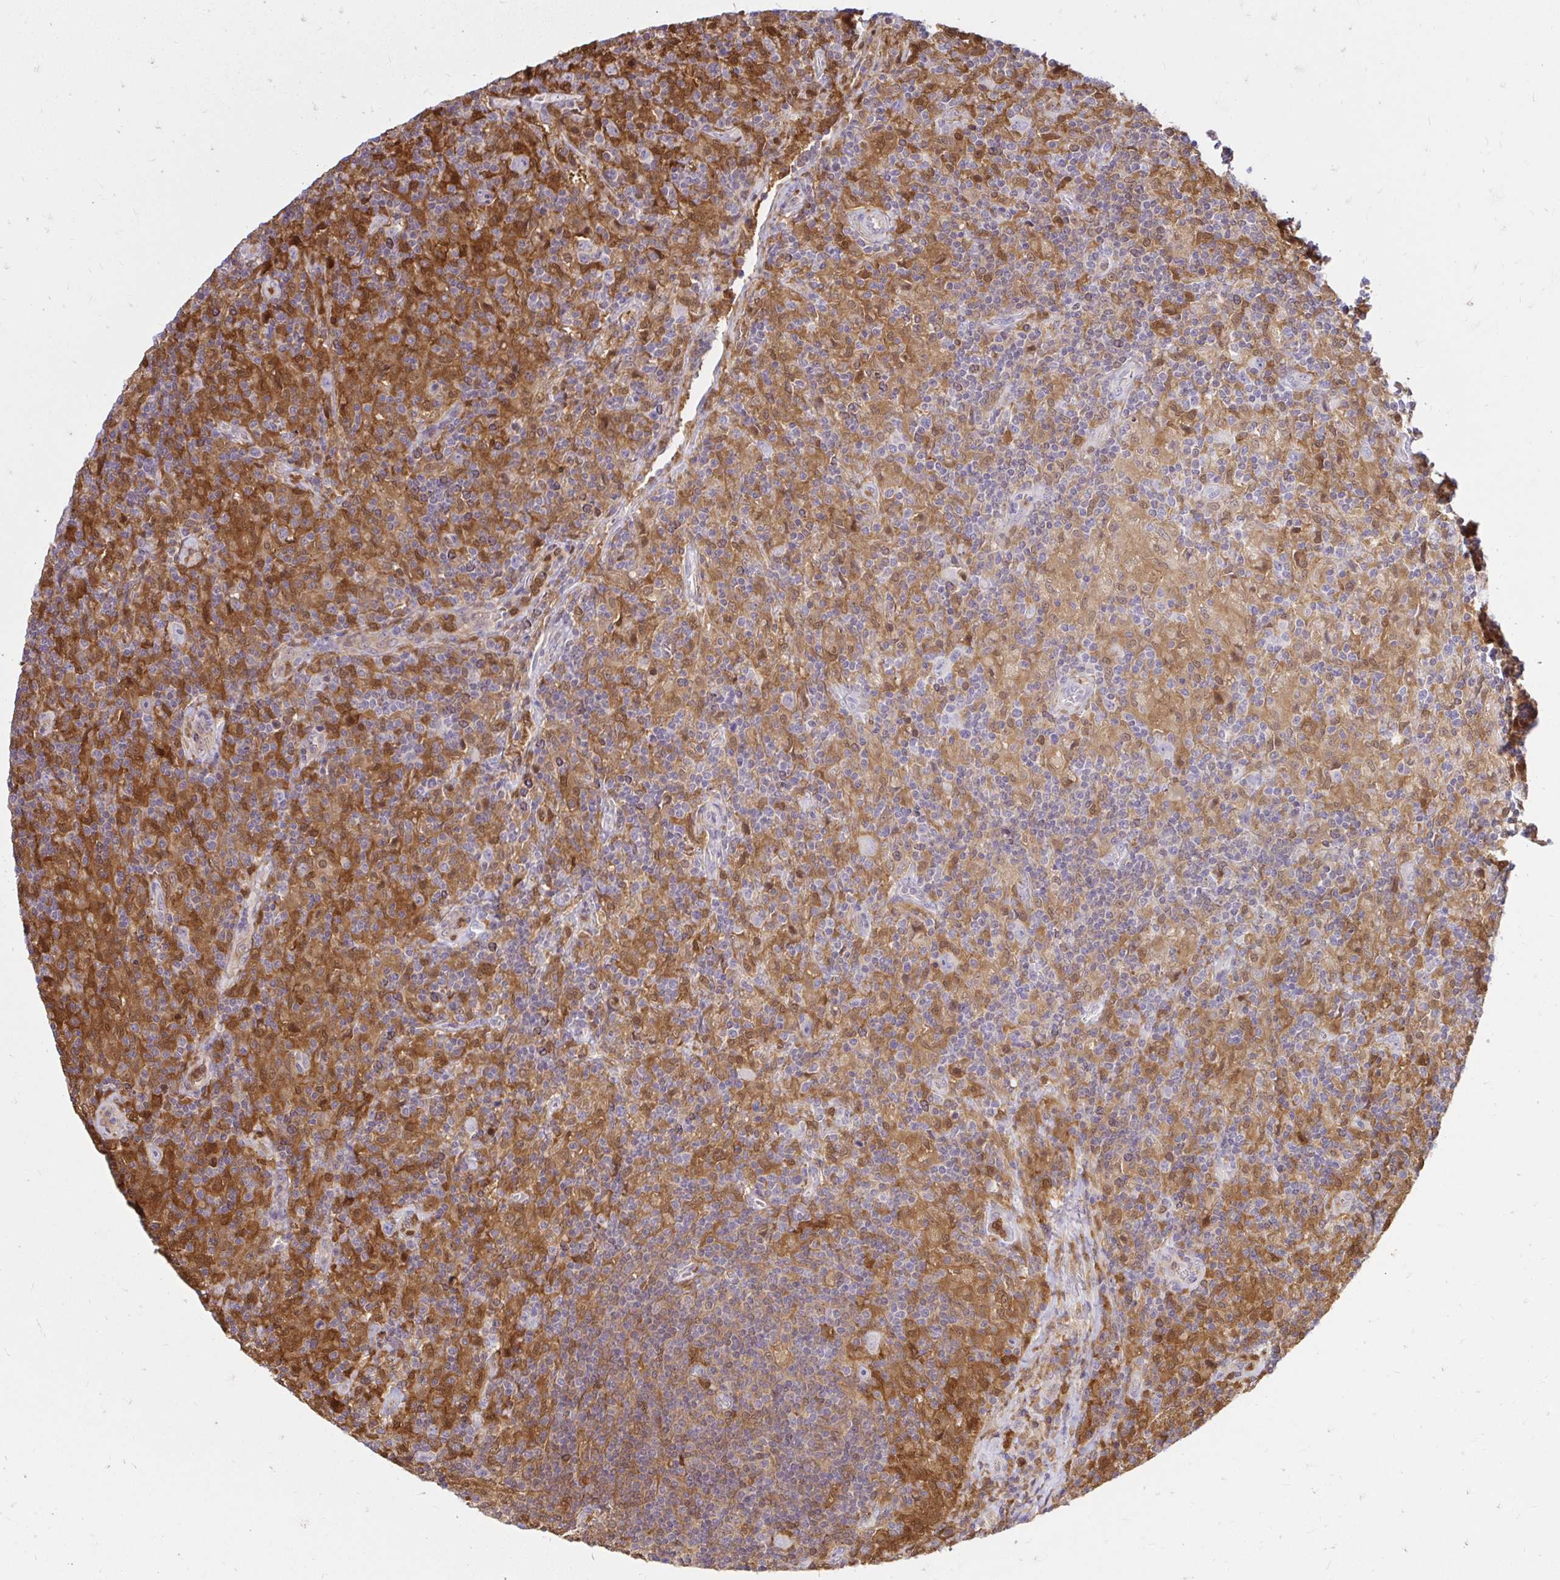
{"staining": {"intensity": "negative", "quantity": "none", "location": "none"}, "tissue": "lymphoma", "cell_type": "Tumor cells", "image_type": "cancer", "snomed": [{"axis": "morphology", "description": "Hodgkin's disease, NOS"}, {"axis": "topography", "description": "Lymph node"}], "caption": "Tumor cells are negative for brown protein staining in lymphoma.", "gene": "PYCARD", "patient": {"sex": "male", "age": 70}}